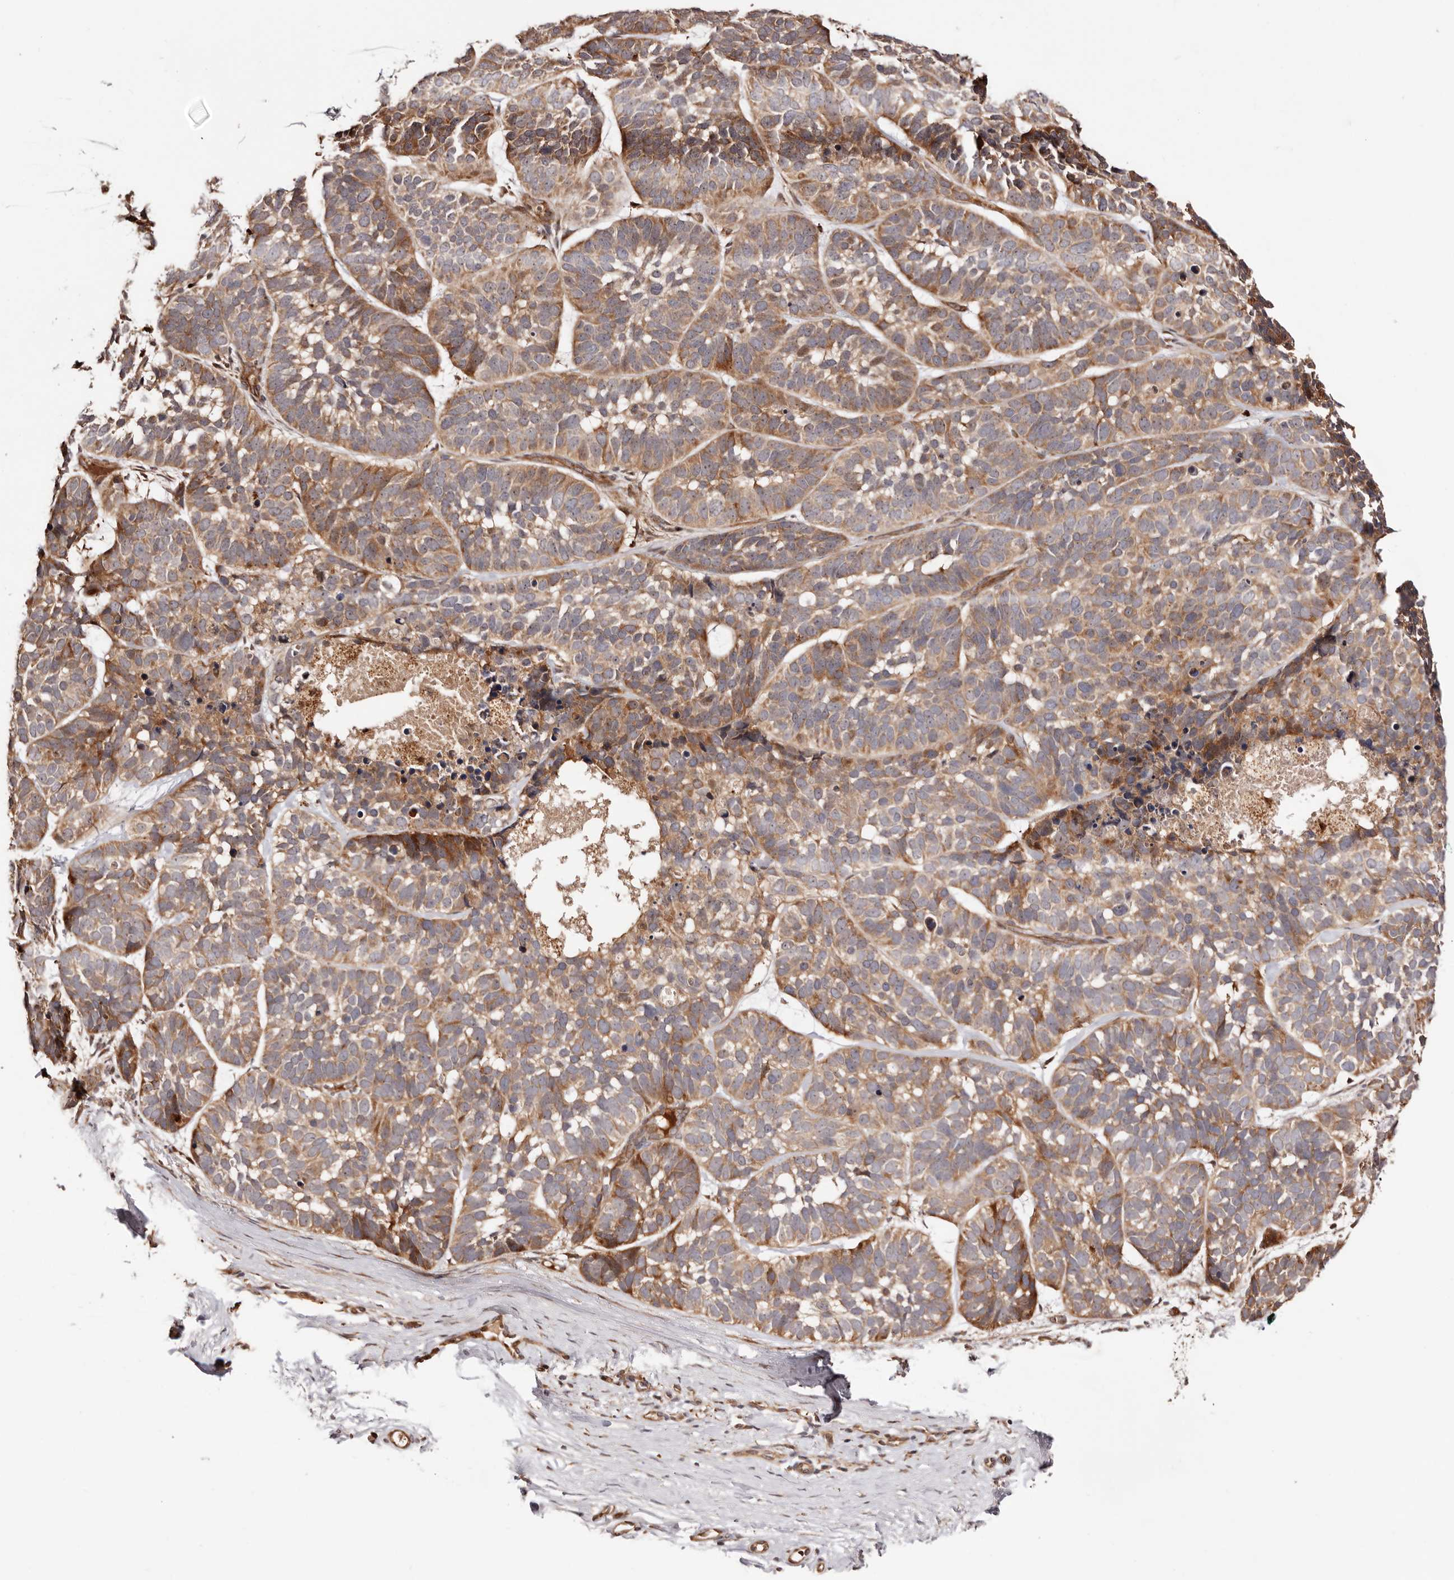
{"staining": {"intensity": "moderate", "quantity": ">75%", "location": "cytoplasmic/membranous"}, "tissue": "skin cancer", "cell_type": "Tumor cells", "image_type": "cancer", "snomed": [{"axis": "morphology", "description": "Basal cell carcinoma"}, {"axis": "topography", "description": "Skin"}], "caption": "High-power microscopy captured an IHC photomicrograph of skin basal cell carcinoma, revealing moderate cytoplasmic/membranous staining in approximately >75% of tumor cells.", "gene": "PTPN22", "patient": {"sex": "male", "age": 62}}